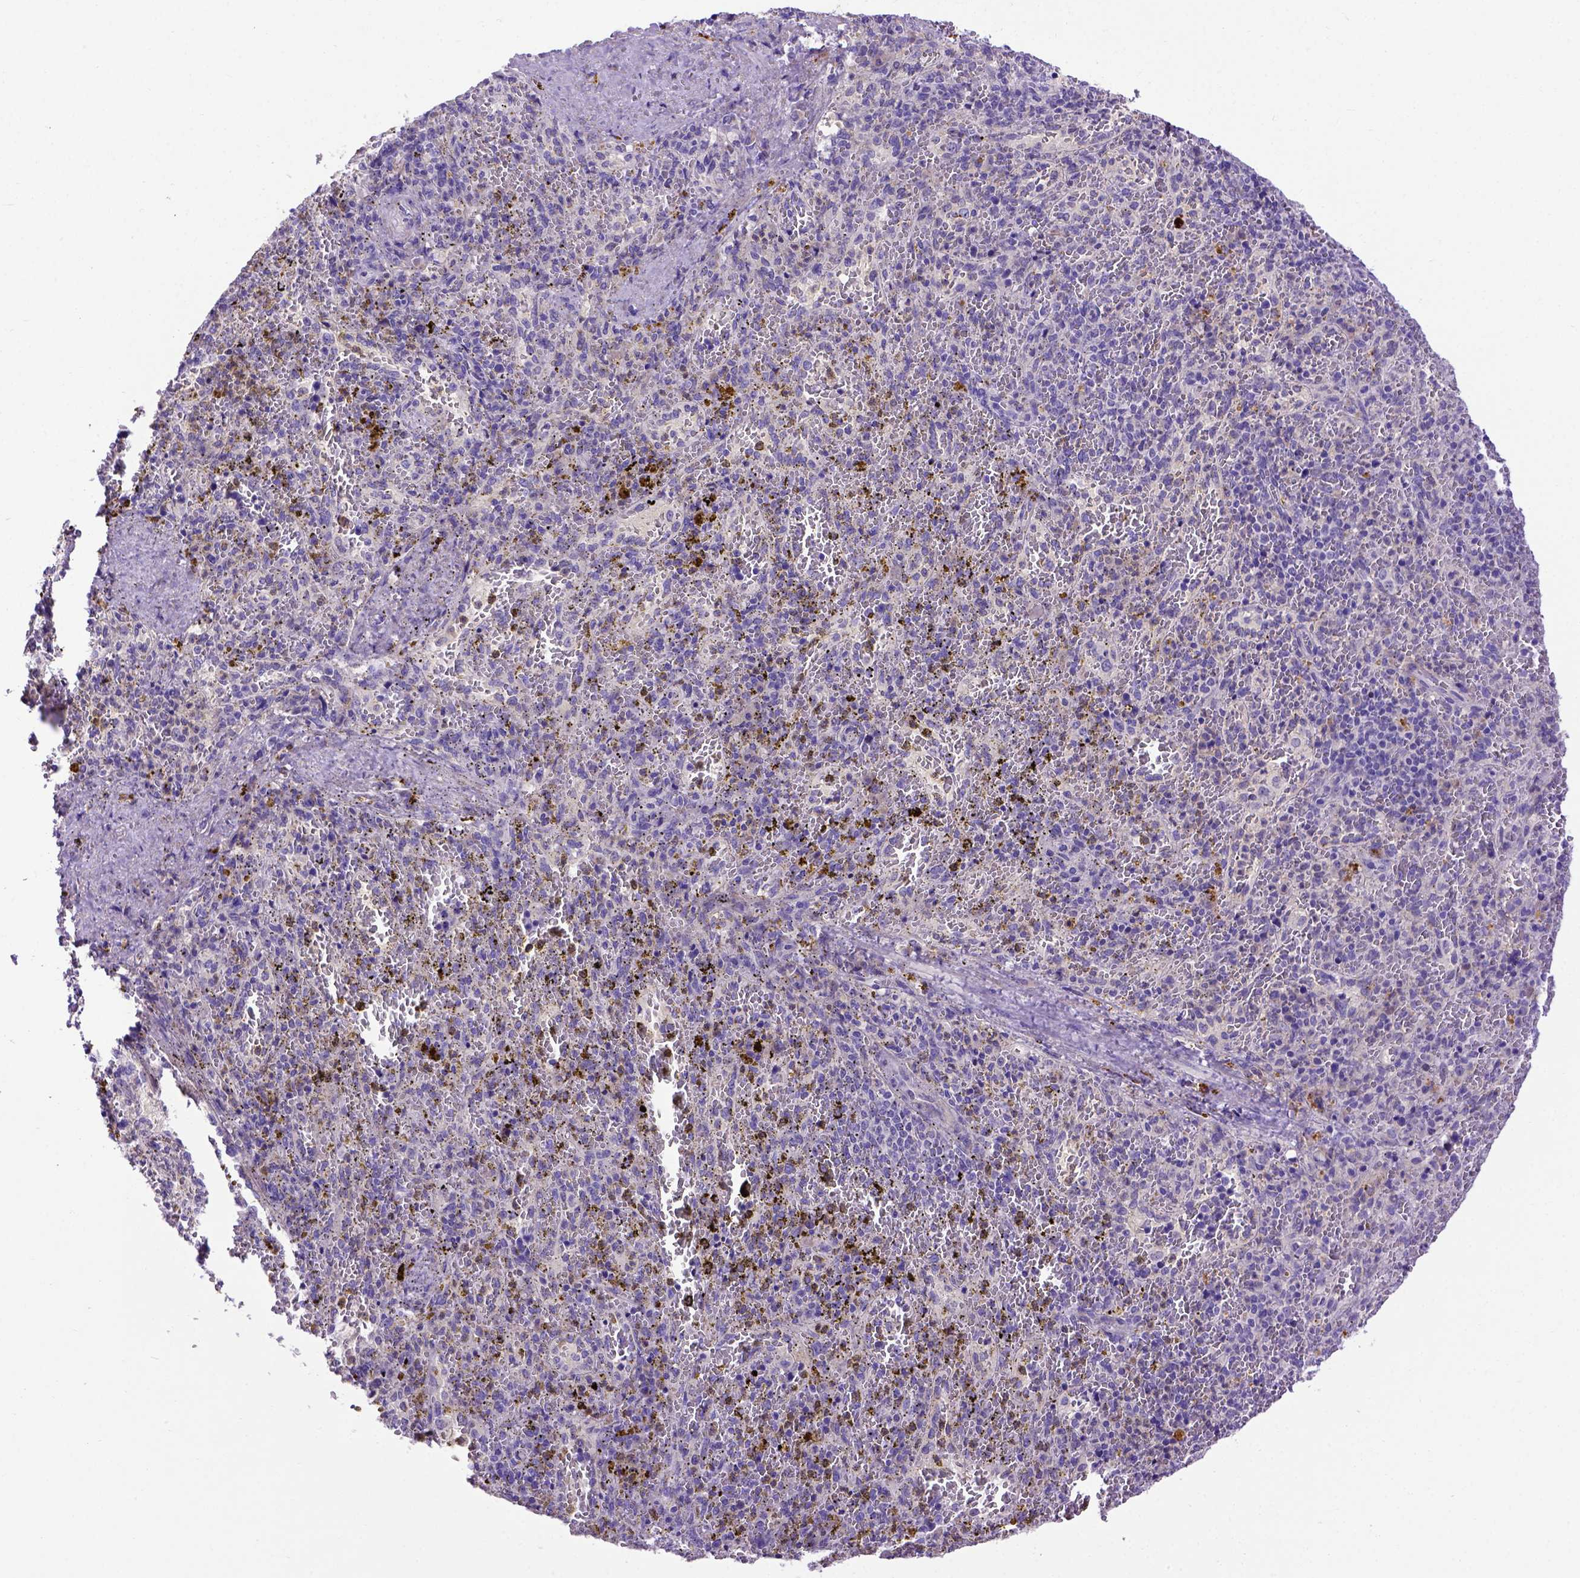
{"staining": {"intensity": "moderate", "quantity": "<25%", "location": "cytoplasmic/membranous,nuclear"}, "tissue": "spleen", "cell_type": "Cells in red pulp", "image_type": "normal", "snomed": [{"axis": "morphology", "description": "Normal tissue, NOS"}, {"axis": "topography", "description": "Spleen"}], "caption": "A histopathology image of spleen stained for a protein shows moderate cytoplasmic/membranous,nuclear brown staining in cells in red pulp. (DAB (3,3'-diaminobenzidine) IHC with brightfield microscopy, high magnification).", "gene": "ADAM12", "patient": {"sex": "female", "age": 50}}